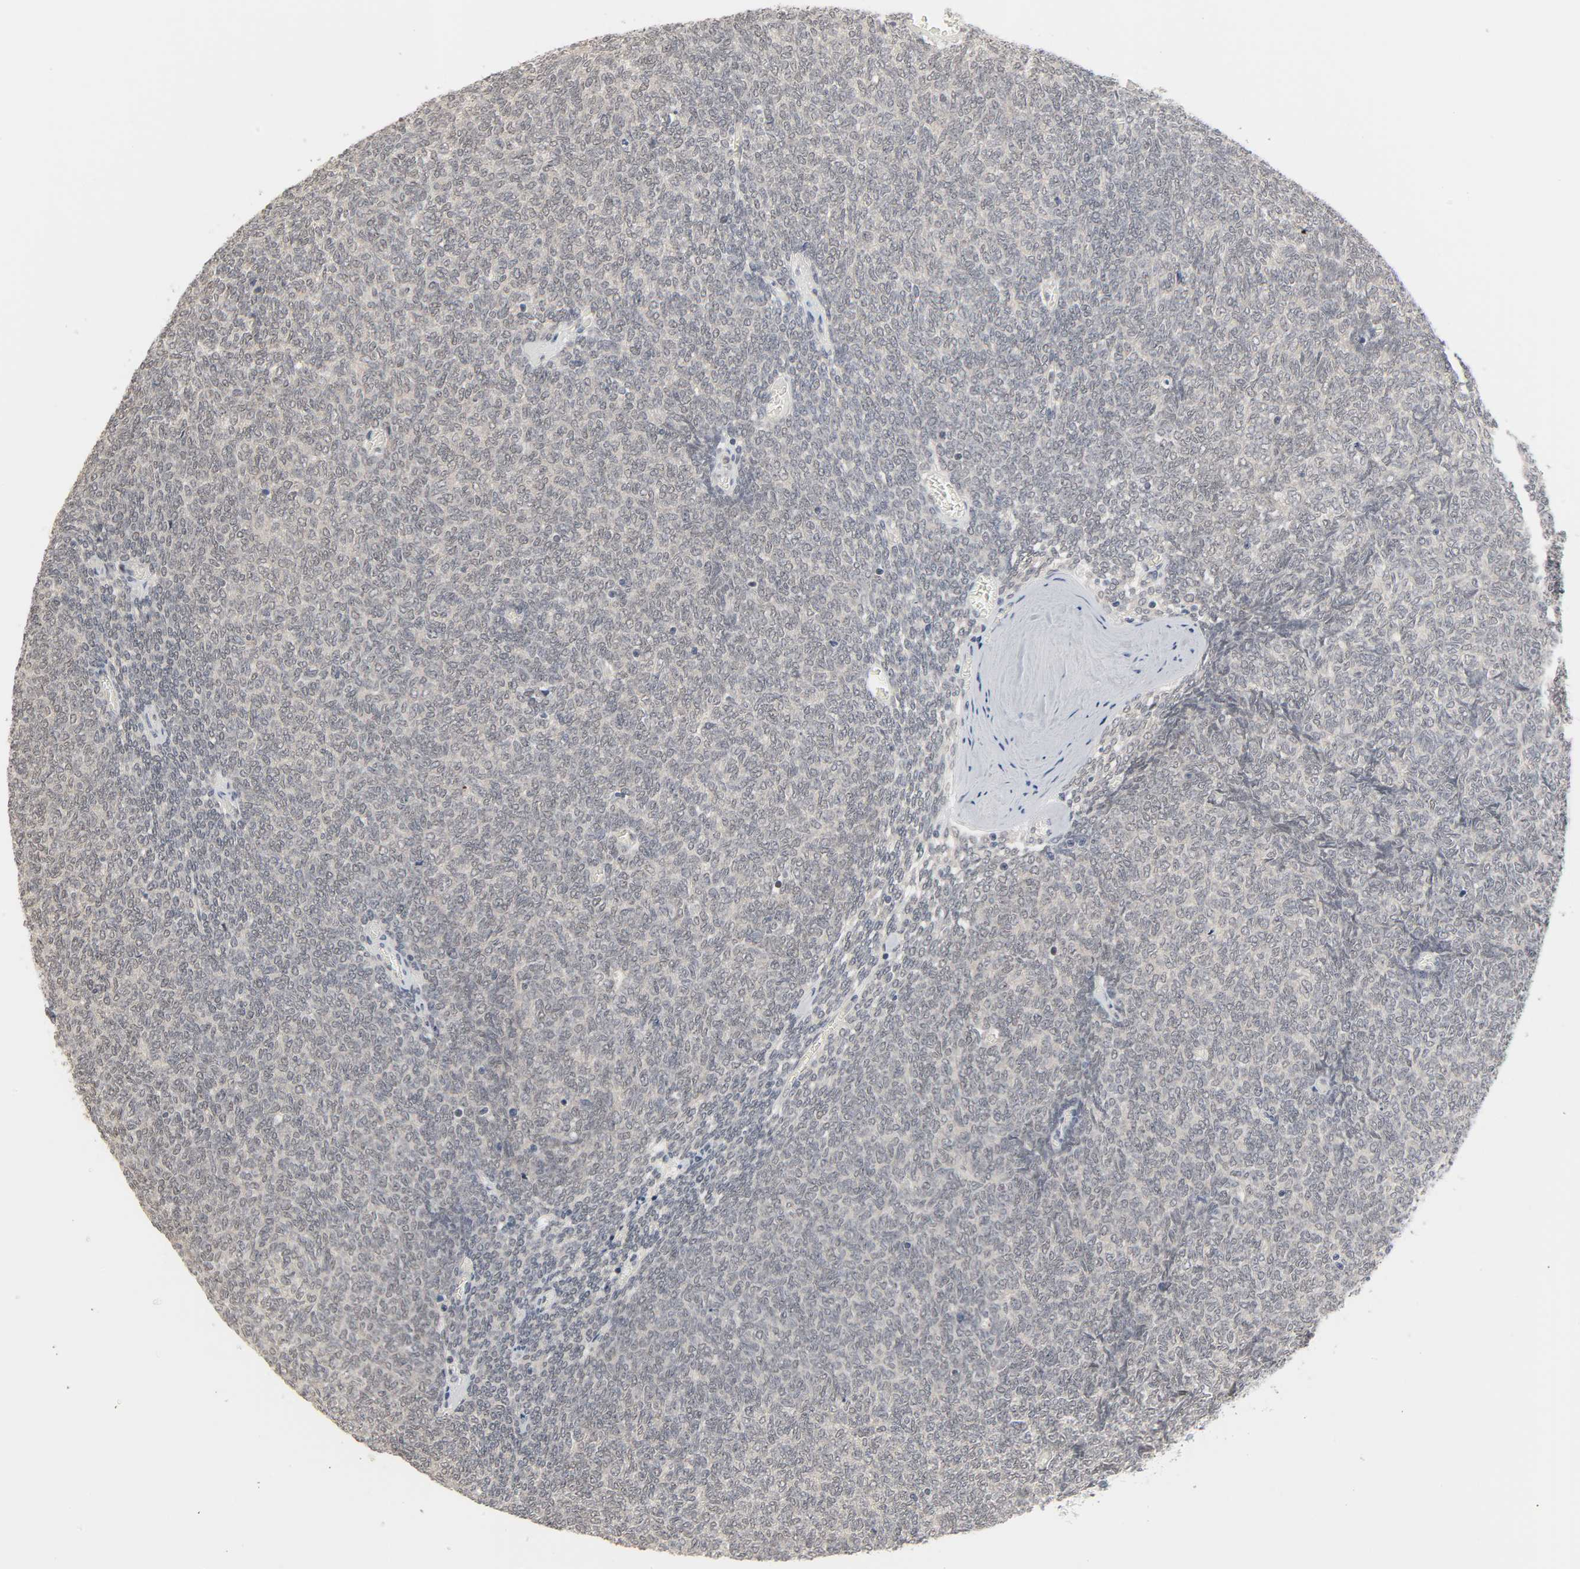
{"staining": {"intensity": "weak", "quantity": "<25%", "location": "cytoplasmic/membranous"}, "tissue": "renal cancer", "cell_type": "Tumor cells", "image_type": "cancer", "snomed": [{"axis": "morphology", "description": "Neoplasm, malignant, NOS"}, {"axis": "topography", "description": "Kidney"}], "caption": "A micrograph of human renal malignant neoplasm is negative for staining in tumor cells. (DAB immunohistochemistry, high magnification).", "gene": "ACSS2", "patient": {"sex": "male", "age": 28}}